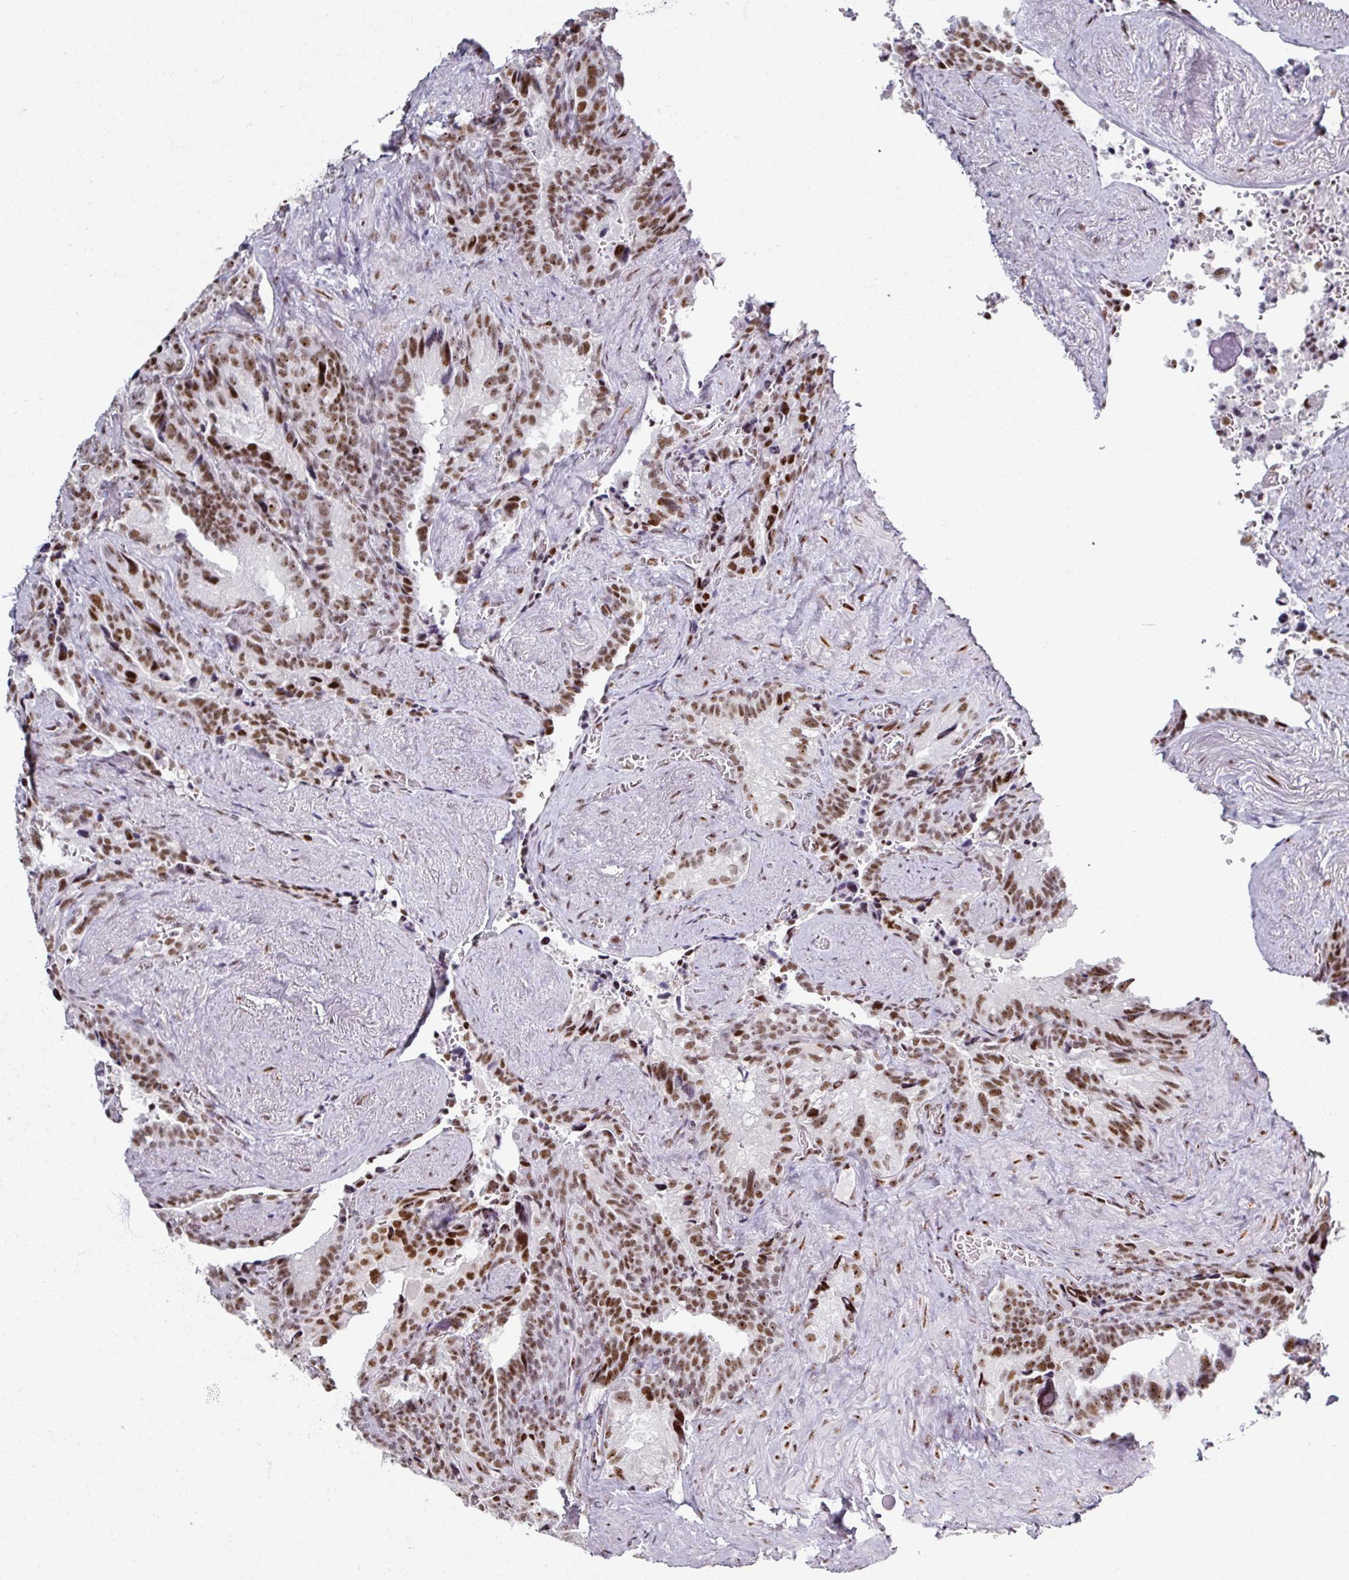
{"staining": {"intensity": "moderate", "quantity": ">75%", "location": "nuclear"}, "tissue": "seminal vesicle", "cell_type": "Glandular cells", "image_type": "normal", "snomed": [{"axis": "morphology", "description": "Normal tissue, NOS"}, {"axis": "topography", "description": "Seminal veicle"}], "caption": "Glandular cells exhibit moderate nuclear expression in approximately >75% of cells in unremarkable seminal vesicle. (IHC, brightfield microscopy, high magnification).", "gene": "ADAR", "patient": {"sex": "male", "age": 68}}